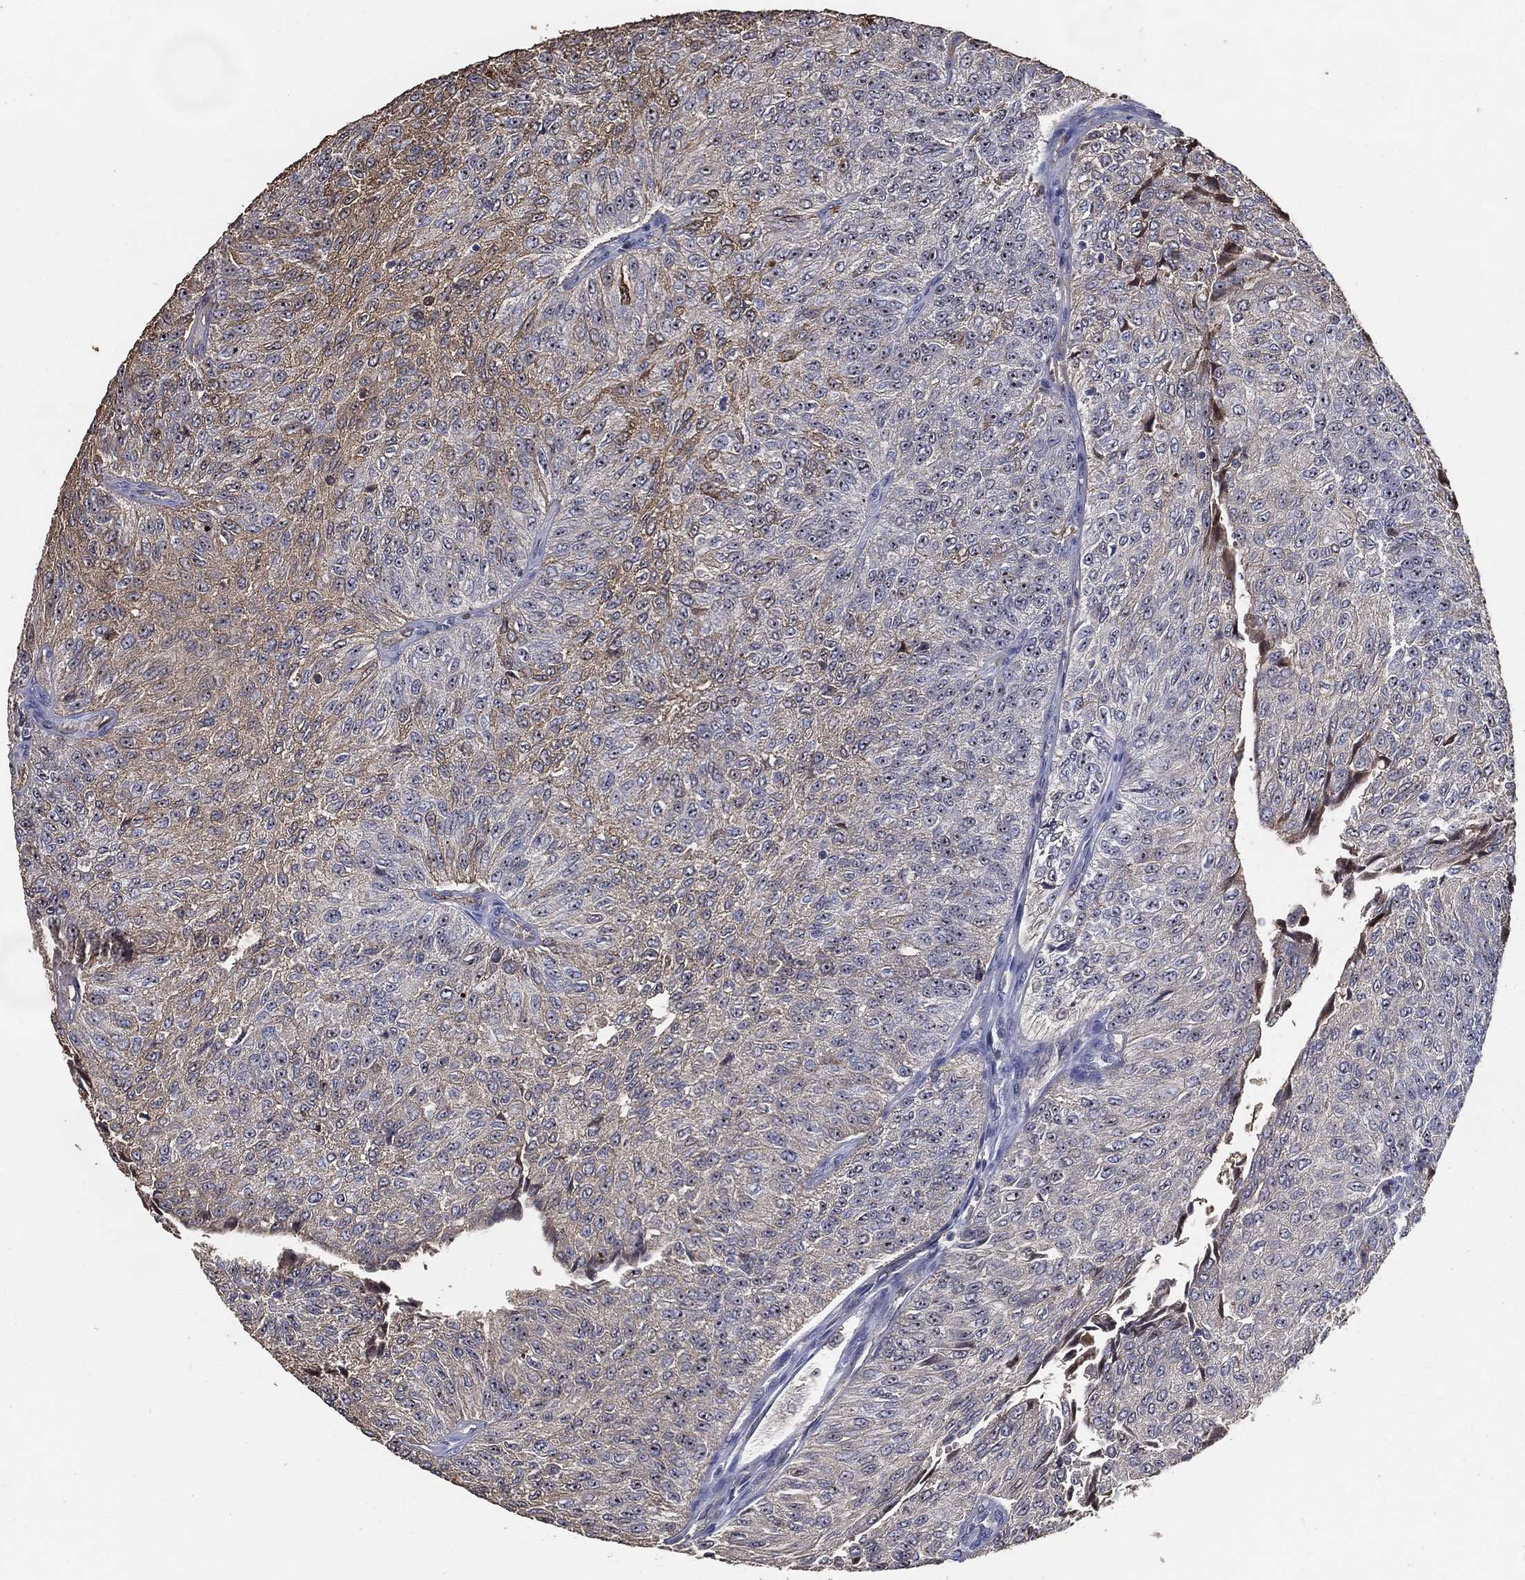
{"staining": {"intensity": "weak", "quantity": "<25%", "location": "cytoplasmic/membranous"}, "tissue": "urothelial cancer", "cell_type": "Tumor cells", "image_type": "cancer", "snomed": [{"axis": "morphology", "description": "Urothelial carcinoma, Low grade"}, {"axis": "topography", "description": "Urinary bladder"}], "caption": "Image shows no significant protein expression in tumor cells of urothelial cancer. Nuclei are stained in blue.", "gene": "EFNA1", "patient": {"sex": "male", "age": 78}}